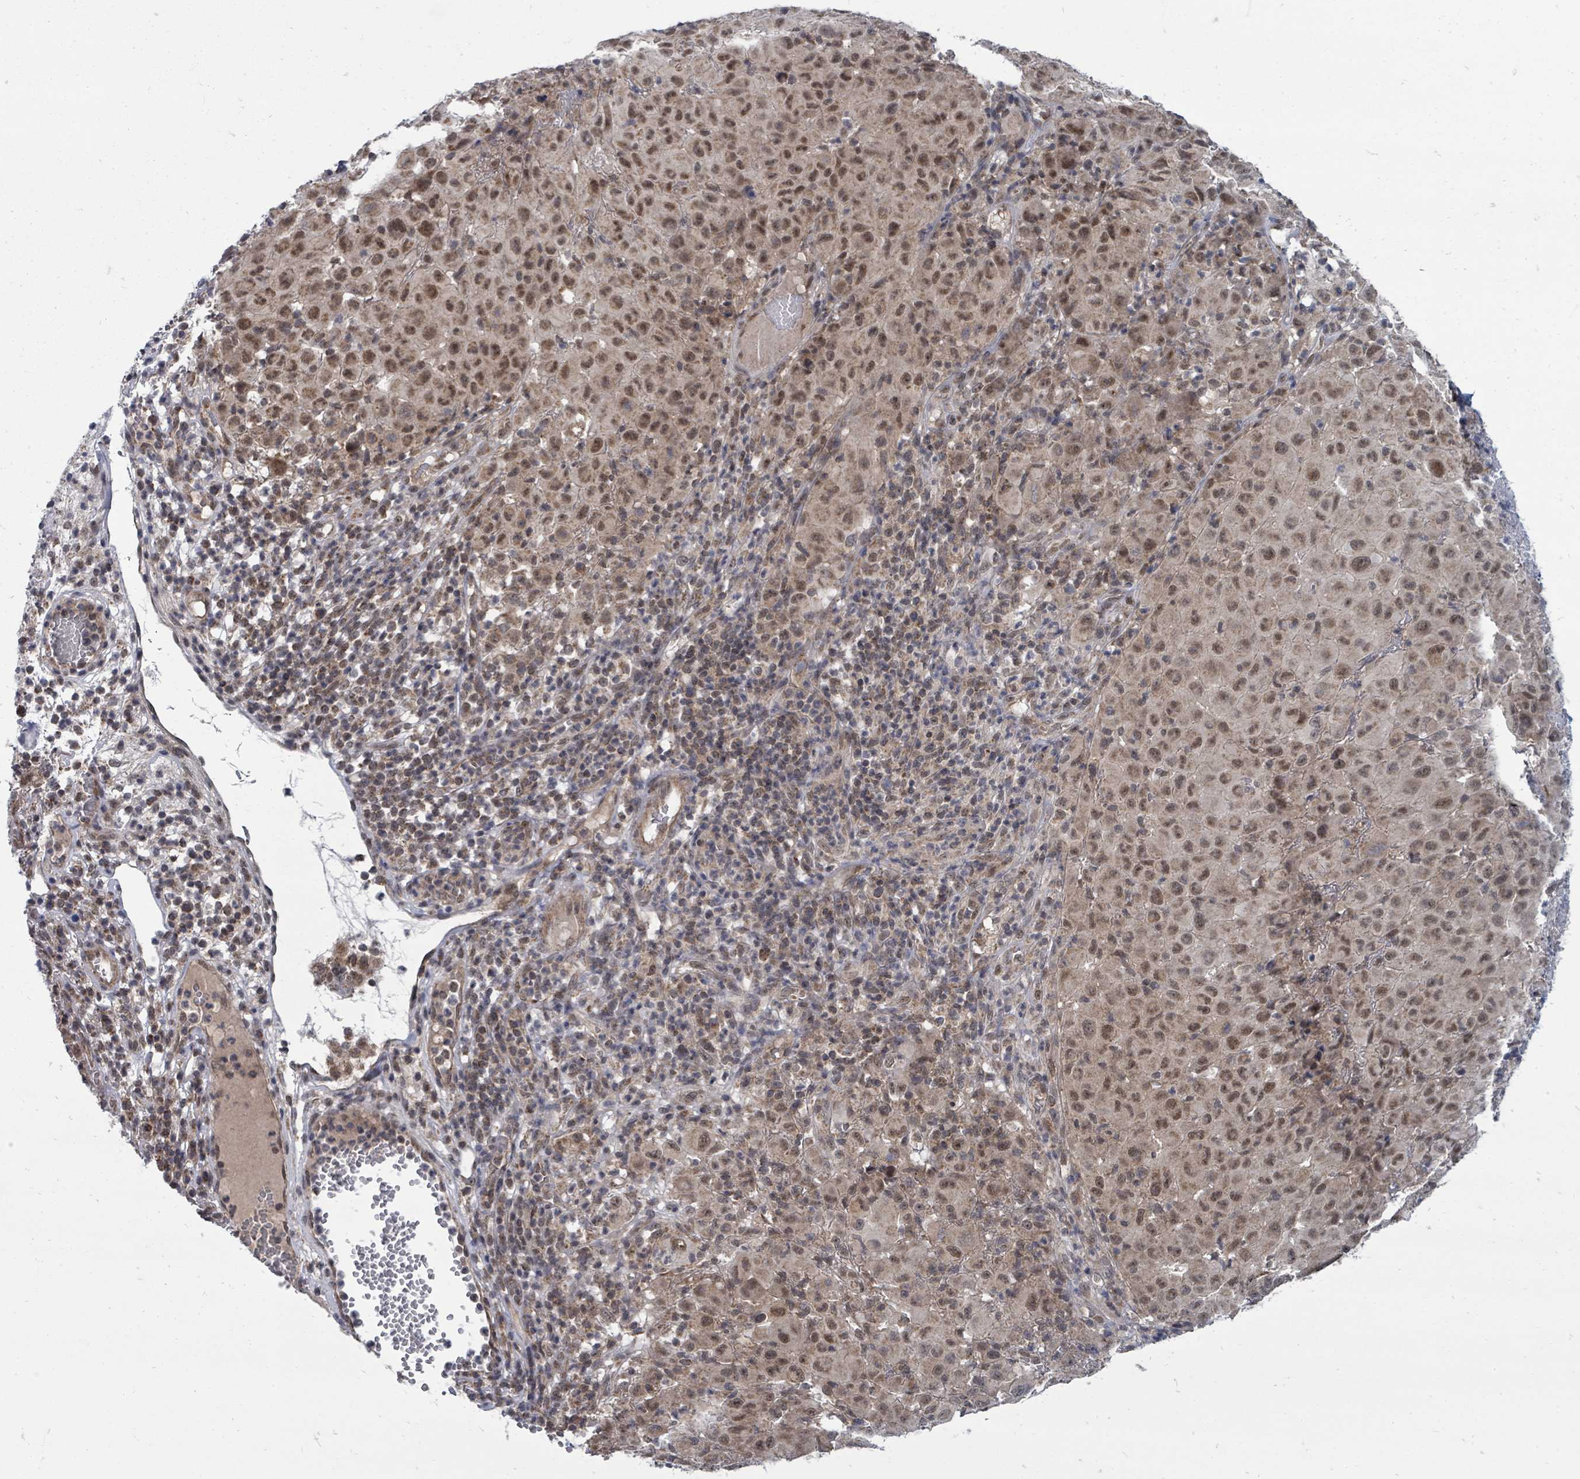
{"staining": {"intensity": "moderate", "quantity": ">75%", "location": "cytoplasmic/membranous,nuclear"}, "tissue": "melanoma", "cell_type": "Tumor cells", "image_type": "cancer", "snomed": [{"axis": "morphology", "description": "Malignant melanoma, NOS"}, {"axis": "topography", "description": "Skin"}], "caption": "Human melanoma stained with a brown dye exhibits moderate cytoplasmic/membranous and nuclear positive expression in approximately >75% of tumor cells.", "gene": "MAGOHB", "patient": {"sex": "male", "age": 73}}